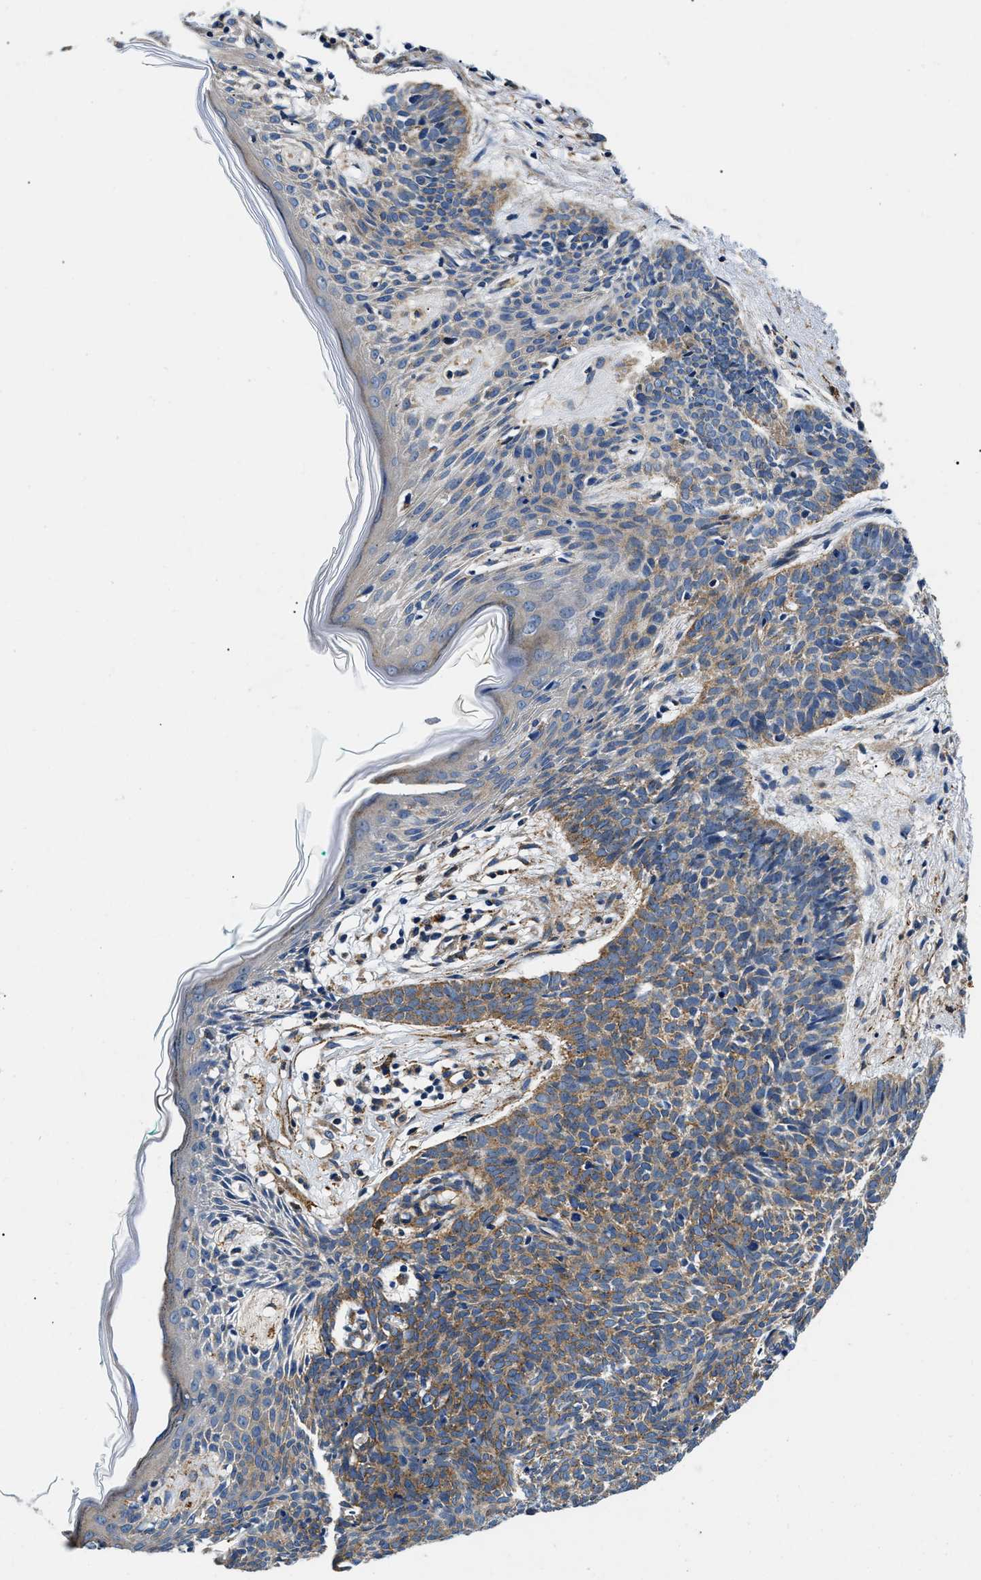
{"staining": {"intensity": "moderate", "quantity": ">75%", "location": "cytoplasmic/membranous"}, "tissue": "skin cancer", "cell_type": "Tumor cells", "image_type": "cancer", "snomed": [{"axis": "morphology", "description": "Basal cell carcinoma"}, {"axis": "topography", "description": "Skin"}], "caption": "Moderate cytoplasmic/membranous protein expression is present in about >75% of tumor cells in basal cell carcinoma (skin).", "gene": "ZFAND3", "patient": {"sex": "male", "age": 60}}